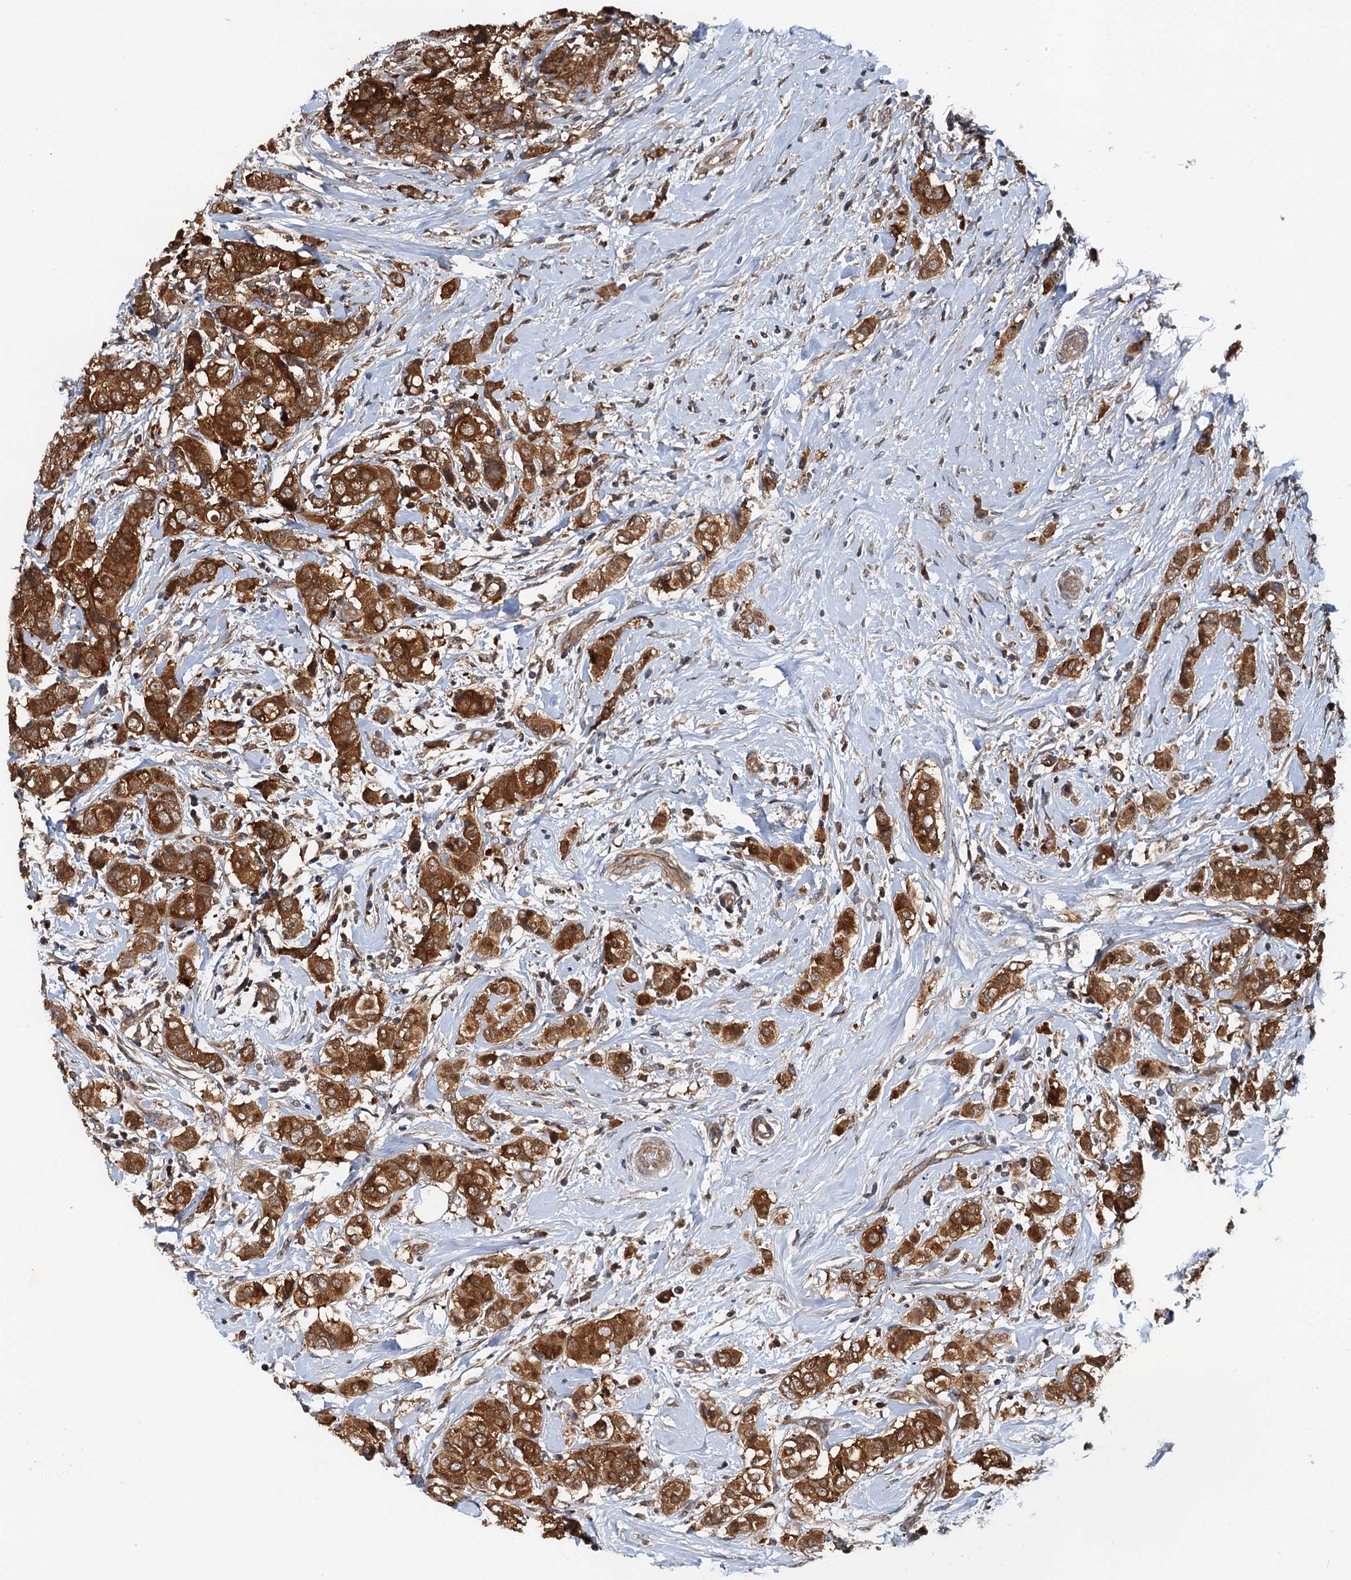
{"staining": {"intensity": "strong", "quantity": ">75%", "location": "cytoplasmic/membranous"}, "tissue": "breast cancer", "cell_type": "Tumor cells", "image_type": "cancer", "snomed": [{"axis": "morphology", "description": "Lobular carcinoma"}, {"axis": "topography", "description": "Breast"}], "caption": "The histopathology image demonstrates a brown stain indicating the presence of a protein in the cytoplasmic/membranous of tumor cells in breast cancer (lobular carcinoma).", "gene": "AAGAB", "patient": {"sex": "female", "age": 51}}